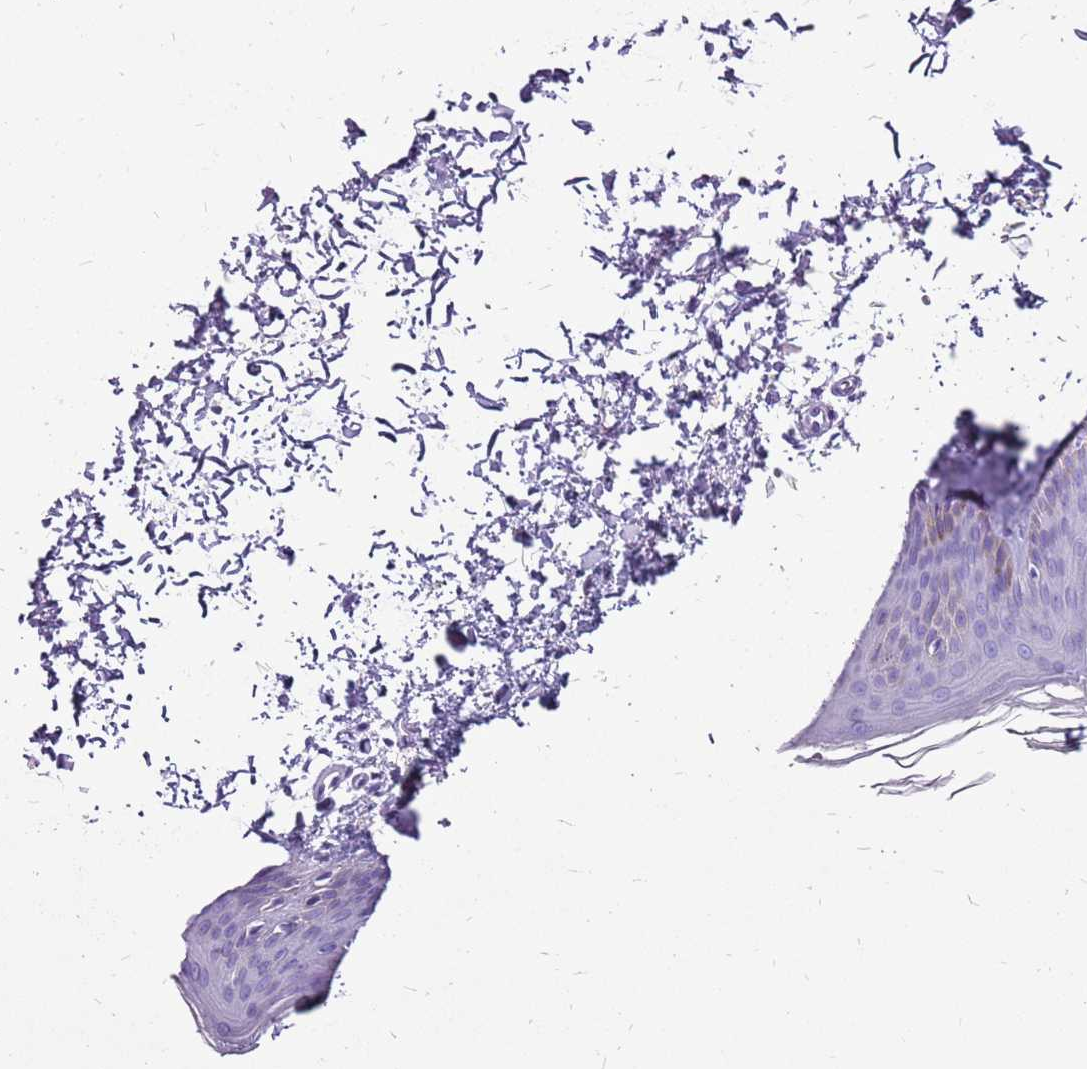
{"staining": {"intensity": "negative", "quantity": "none", "location": "none"}, "tissue": "skin", "cell_type": "Fibroblasts", "image_type": "normal", "snomed": [{"axis": "morphology", "description": "Normal tissue, NOS"}, {"axis": "topography", "description": "Skin"}], "caption": "IHC image of normal human skin stained for a protein (brown), which demonstrates no staining in fibroblasts. (DAB immunohistochemistry (IHC) visualized using brightfield microscopy, high magnification).", "gene": "ACSS3", "patient": {"sex": "female", "age": 27}}